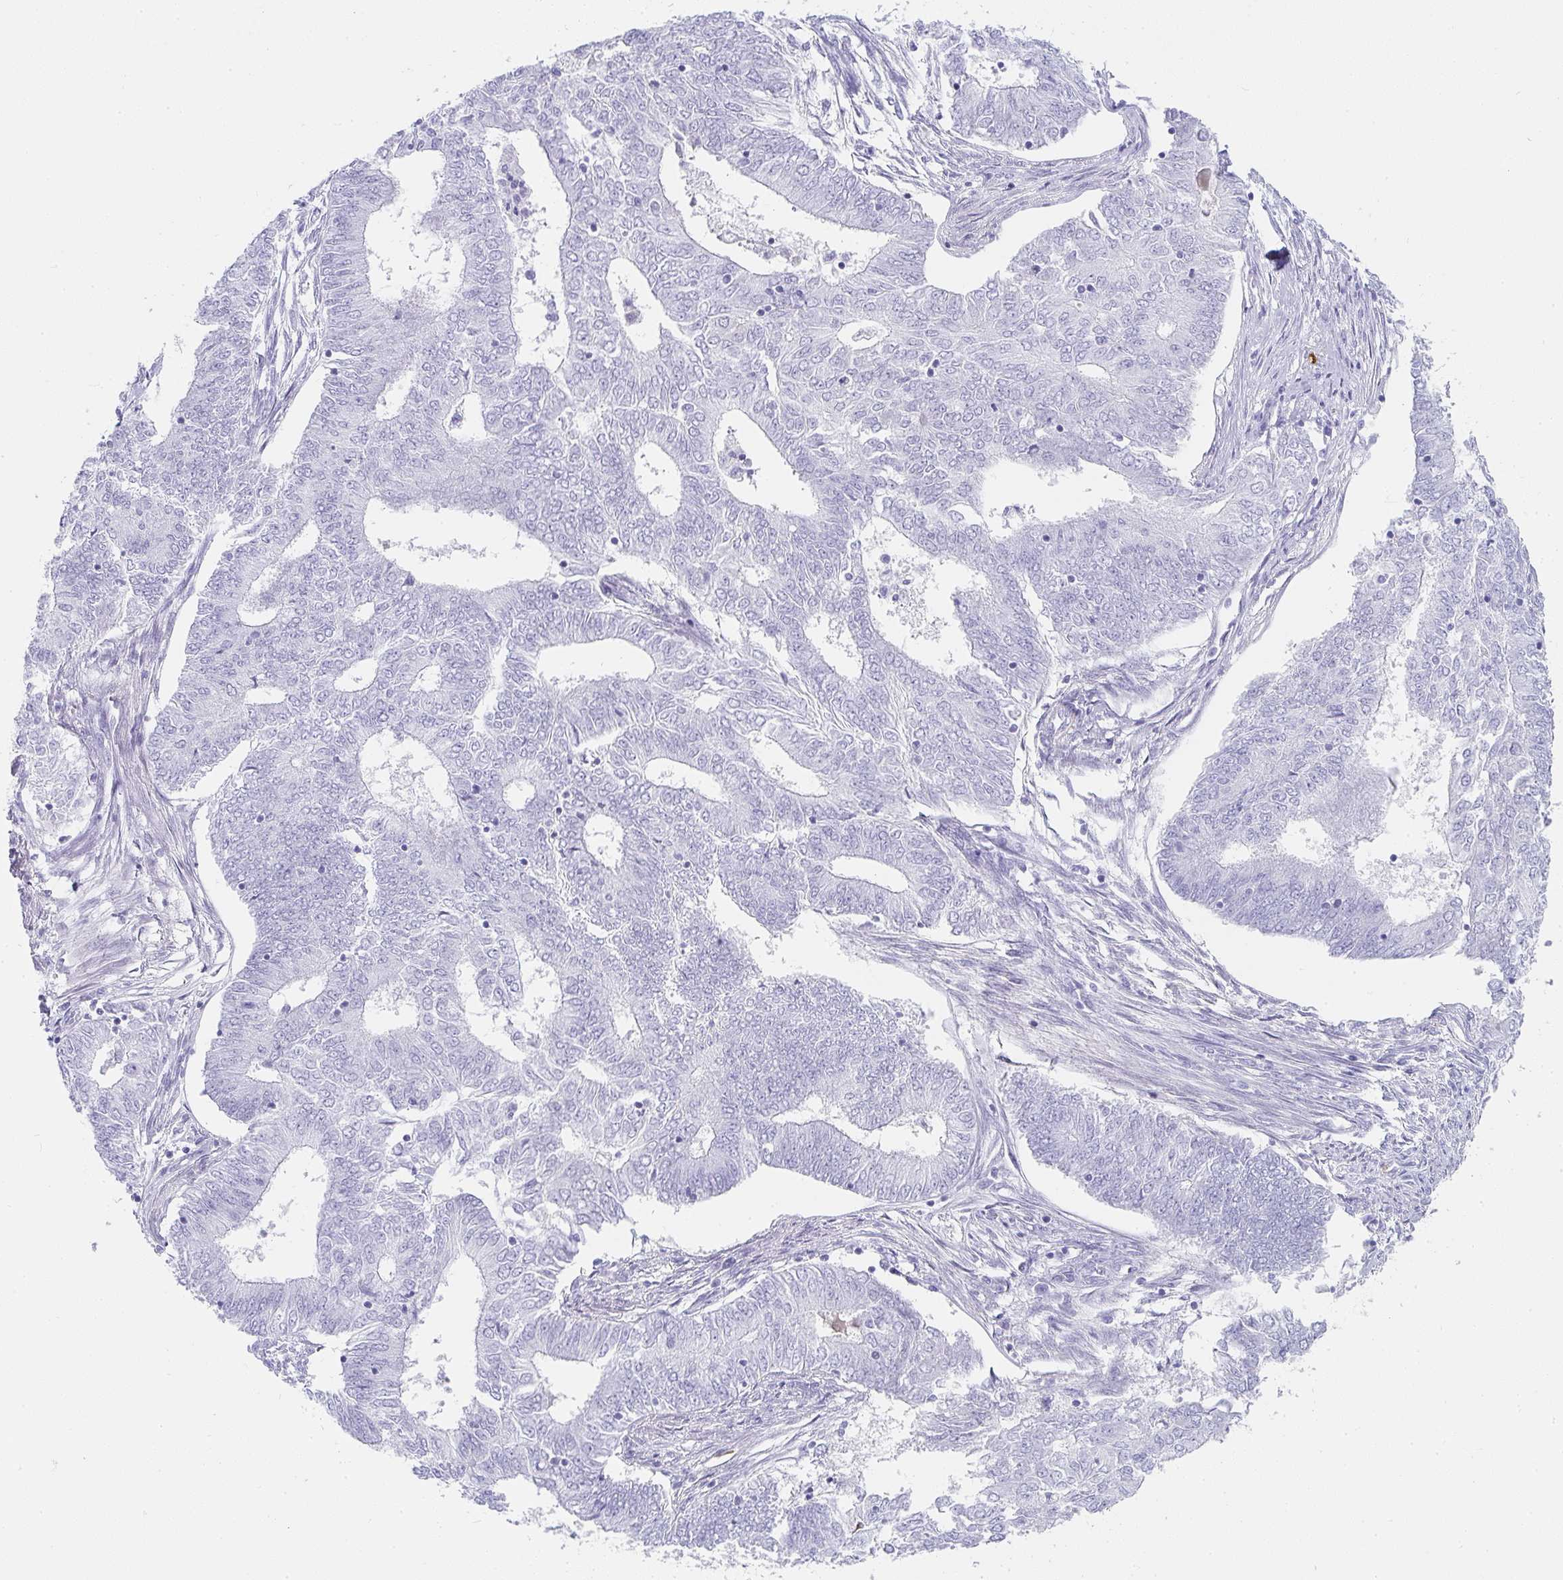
{"staining": {"intensity": "negative", "quantity": "none", "location": "none"}, "tissue": "endometrial cancer", "cell_type": "Tumor cells", "image_type": "cancer", "snomed": [{"axis": "morphology", "description": "Adenocarcinoma, NOS"}, {"axis": "topography", "description": "Endometrium"}], "caption": "Endometrial cancer (adenocarcinoma) was stained to show a protein in brown. There is no significant expression in tumor cells.", "gene": "PRND", "patient": {"sex": "female", "age": 62}}